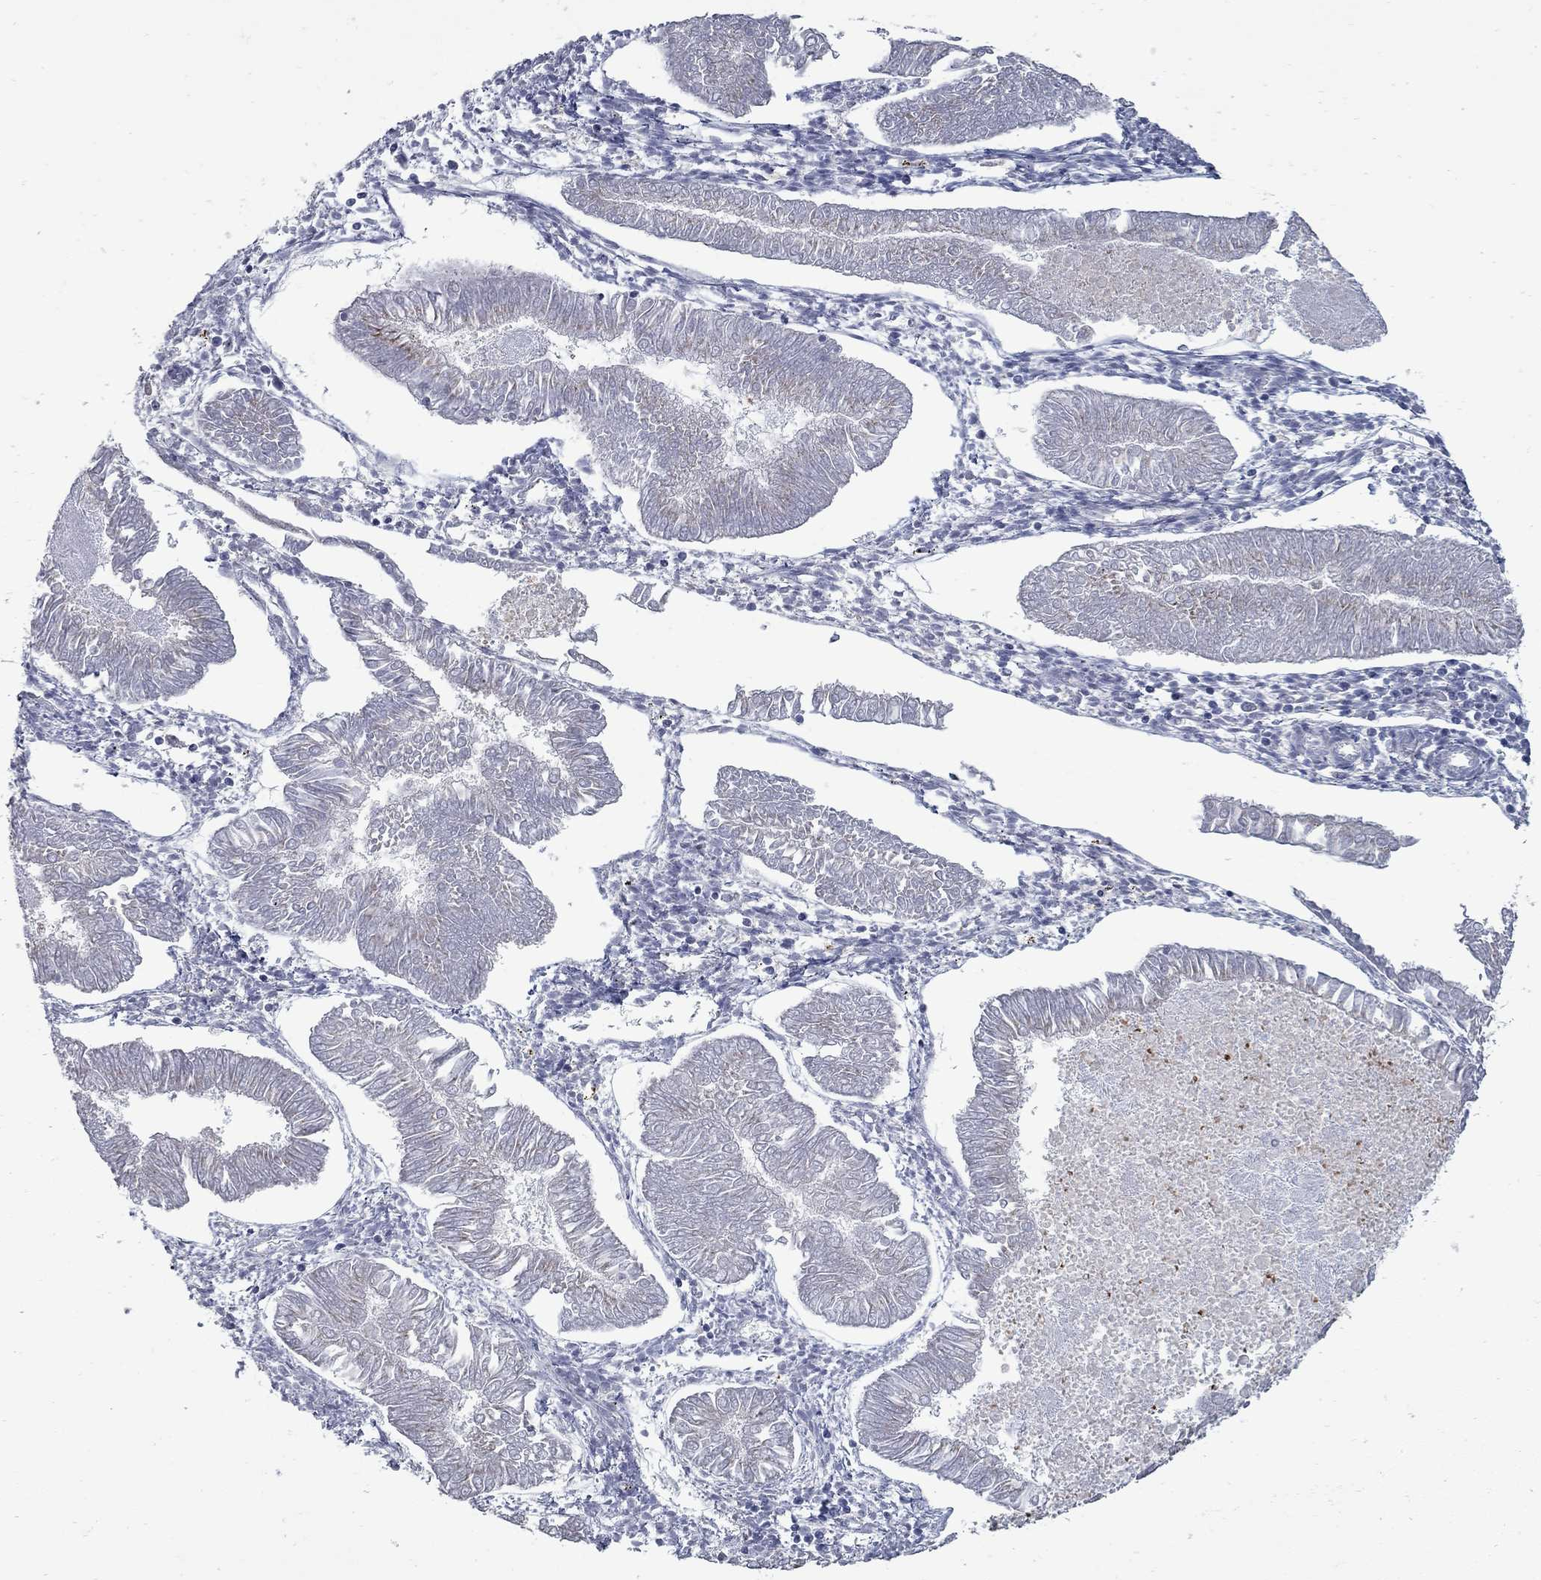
{"staining": {"intensity": "negative", "quantity": "none", "location": "none"}, "tissue": "endometrial cancer", "cell_type": "Tumor cells", "image_type": "cancer", "snomed": [{"axis": "morphology", "description": "Adenocarcinoma, NOS"}, {"axis": "topography", "description": "Endometrium"}], "caption": "Adenocarcinoma (endometrial) was stained to show a protein in brown. There is no significant expression in tumor cells.", "gene": "KIAA0319L", "patient": {"sex": "female", "age": 53}}